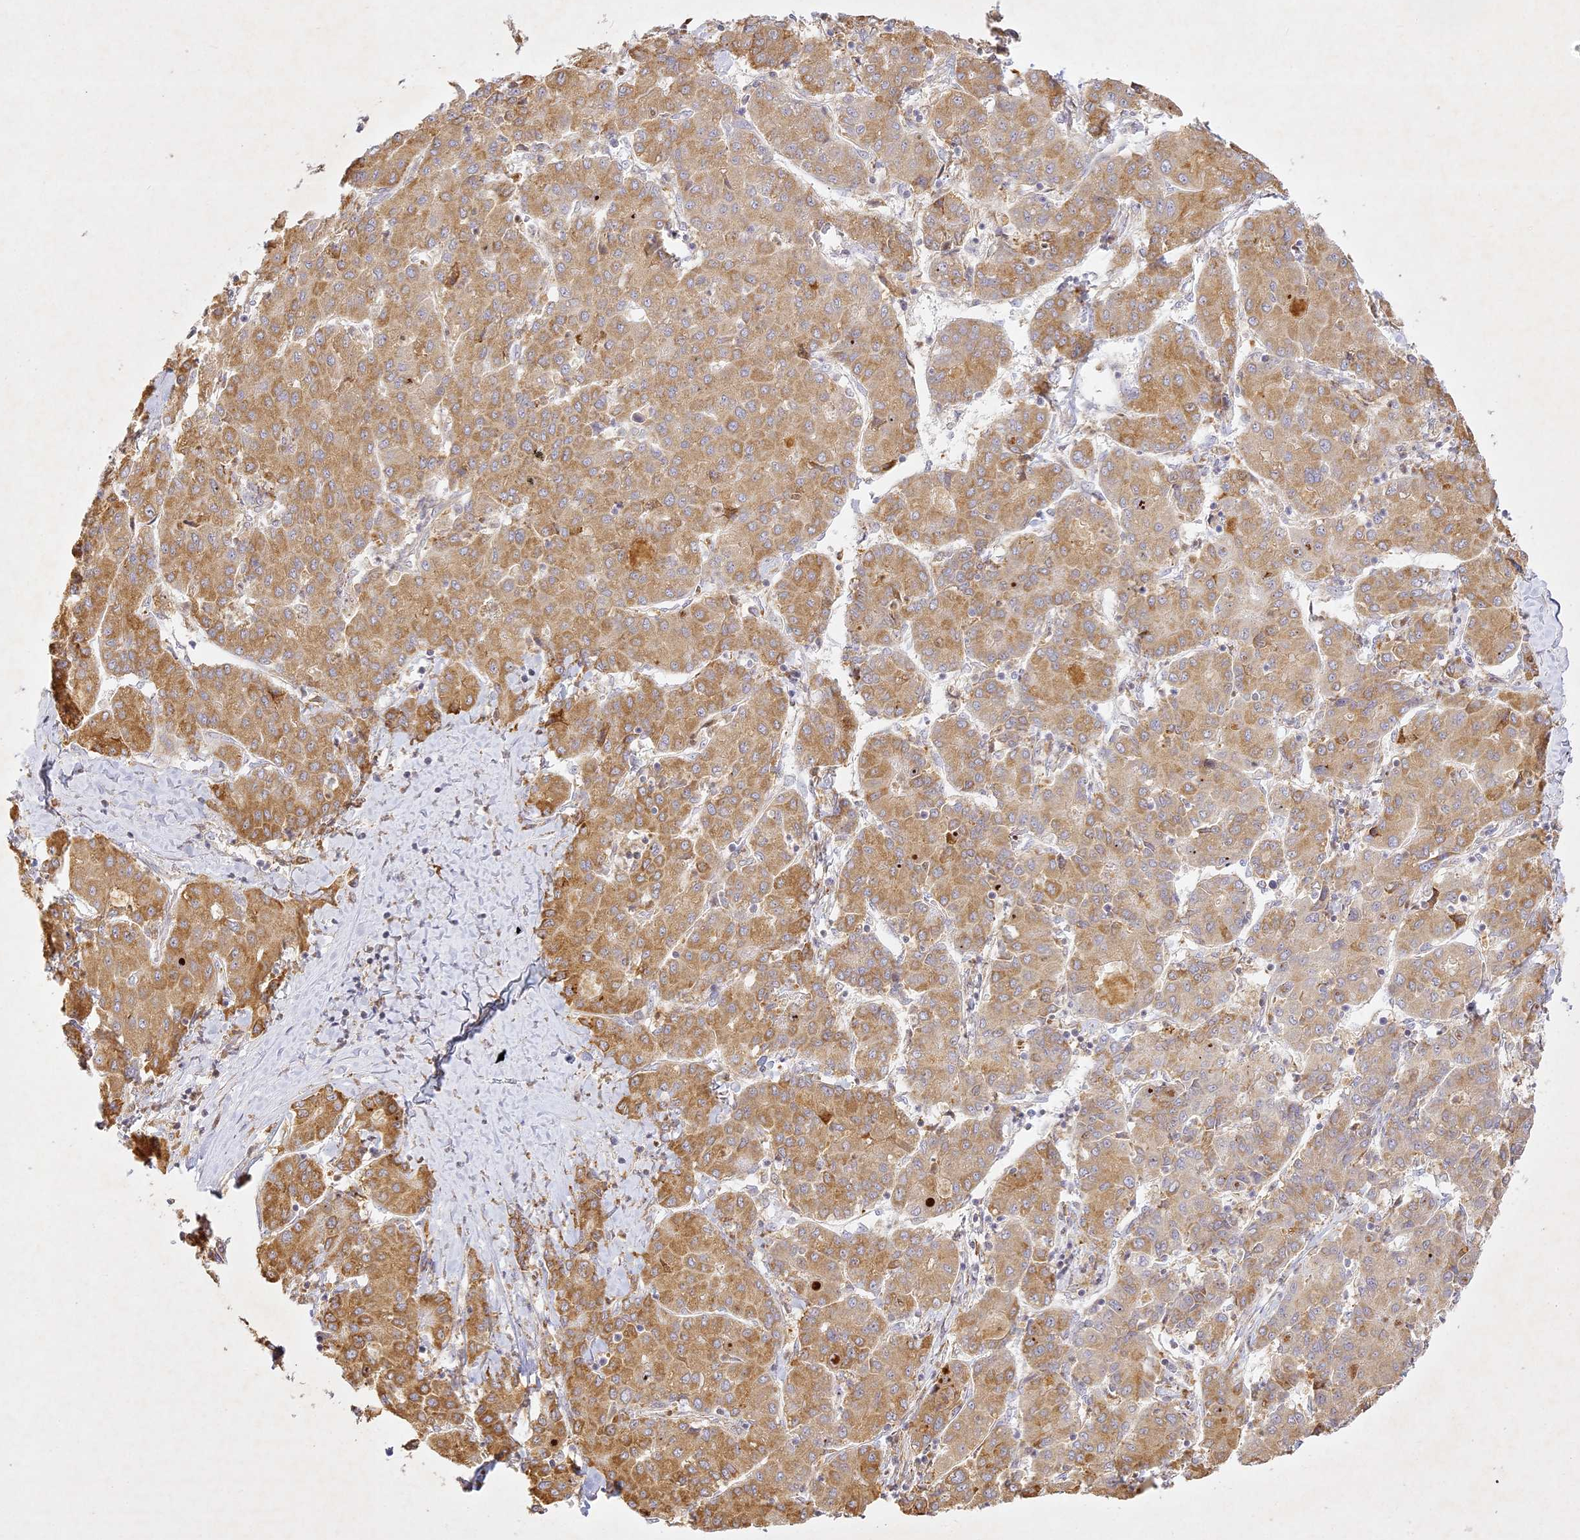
{"staining": {"intensity": "moderate", "quantity": ">75%", "location": "cytoplasmic/membranous"}, "tissue": "liver cancer", "cell_type": "Tumor cells", "image_type": "cancer", "snomed": [{"axis": "morphology", "description": "Carcinoma, Hepatocellular, NOS"}, {"axis": "topography", "description": "Liver"}], "caption": "Liver hepatocellular carcinoma tissue shows moderate cytoplasmic/membranous positivity in about >75% of tumor cells, visualized by immunohistochemistry.", "gene": "SLC30A5", "patient": {"sex": "male", "age": 65}}